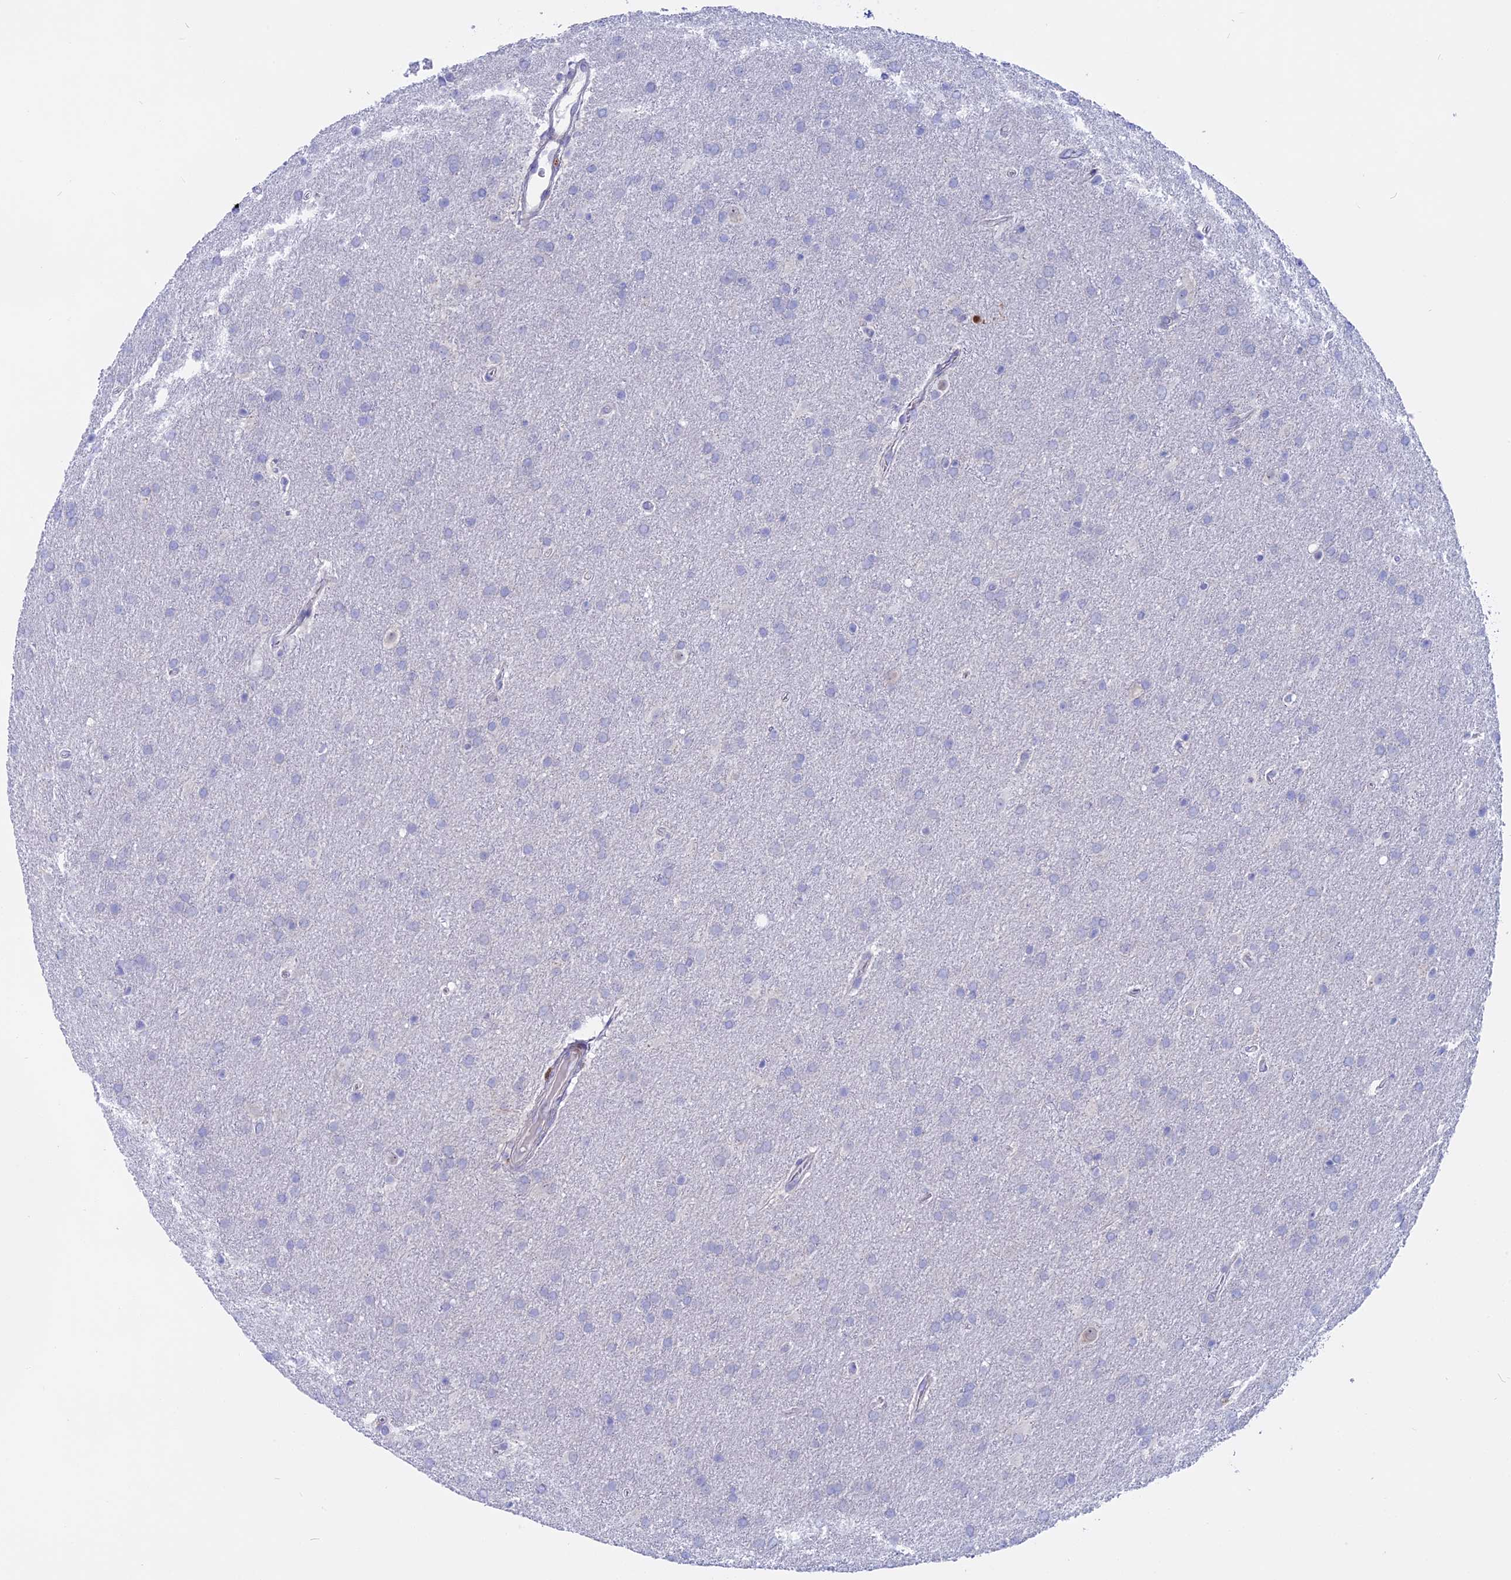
{"staining": {"intensity": "negative", "quantity": "none", "location": "none"}, "tissue": "glioma", "cell_type": "Tumor cells", "image_type": "cancer", "snomed": [{"axis": "morphology", "description": "Glioma, malignant, Low grade"}, {"axis": "topography", "description": "Brain"}], "caption": "Protein analysis of glioma demonstrates no significant staining in tumor cells.", "gene": "GLB1L", "patient": {"sex": "female", "age": 32}}